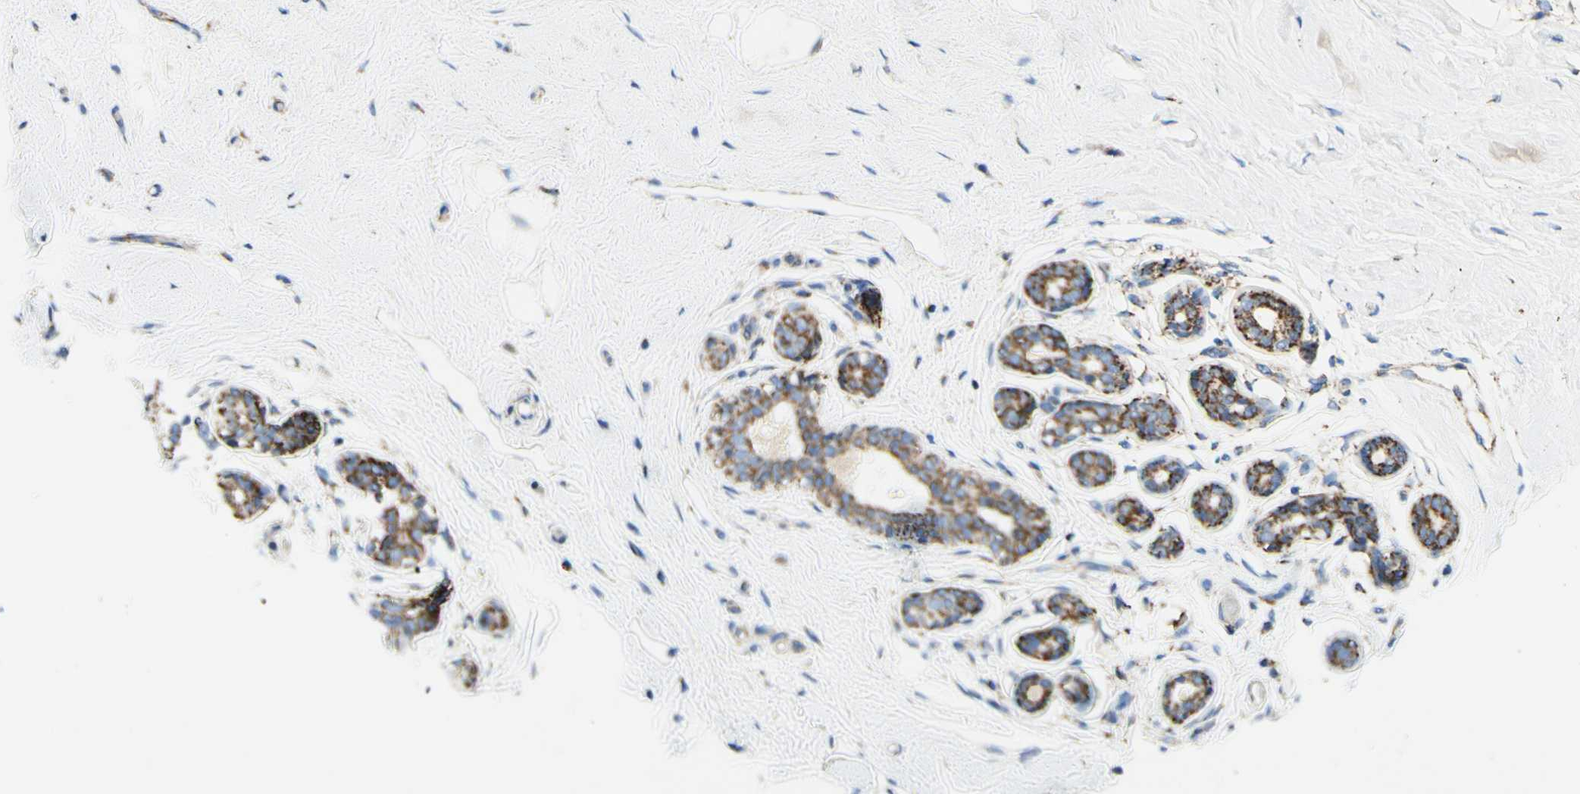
{"staining": {"intensity": "negative", "quantity": "none", "location": "none"}, "tissue": "breast", "cell_type": "Adipocytes", "image_type": "normal", "snomed": [{"axis": "morphology", "description": "Normal tissue, NOS"}, {"axis": "topography", "description": "Breast"}], "caption": "High power microscopy photomicrograph of an IHC micrograph of benign breast, revealing no significant staining in adipocytes. The staining was performed using DAB (3,3'-diaminobenzidine) to visualize the protein expression in brown, while the nuclei were stained in blue with hematoxylin (Magnification: 20x).", "gene": "ARMC10", "patient": {"sex": "female", "age": 23}}